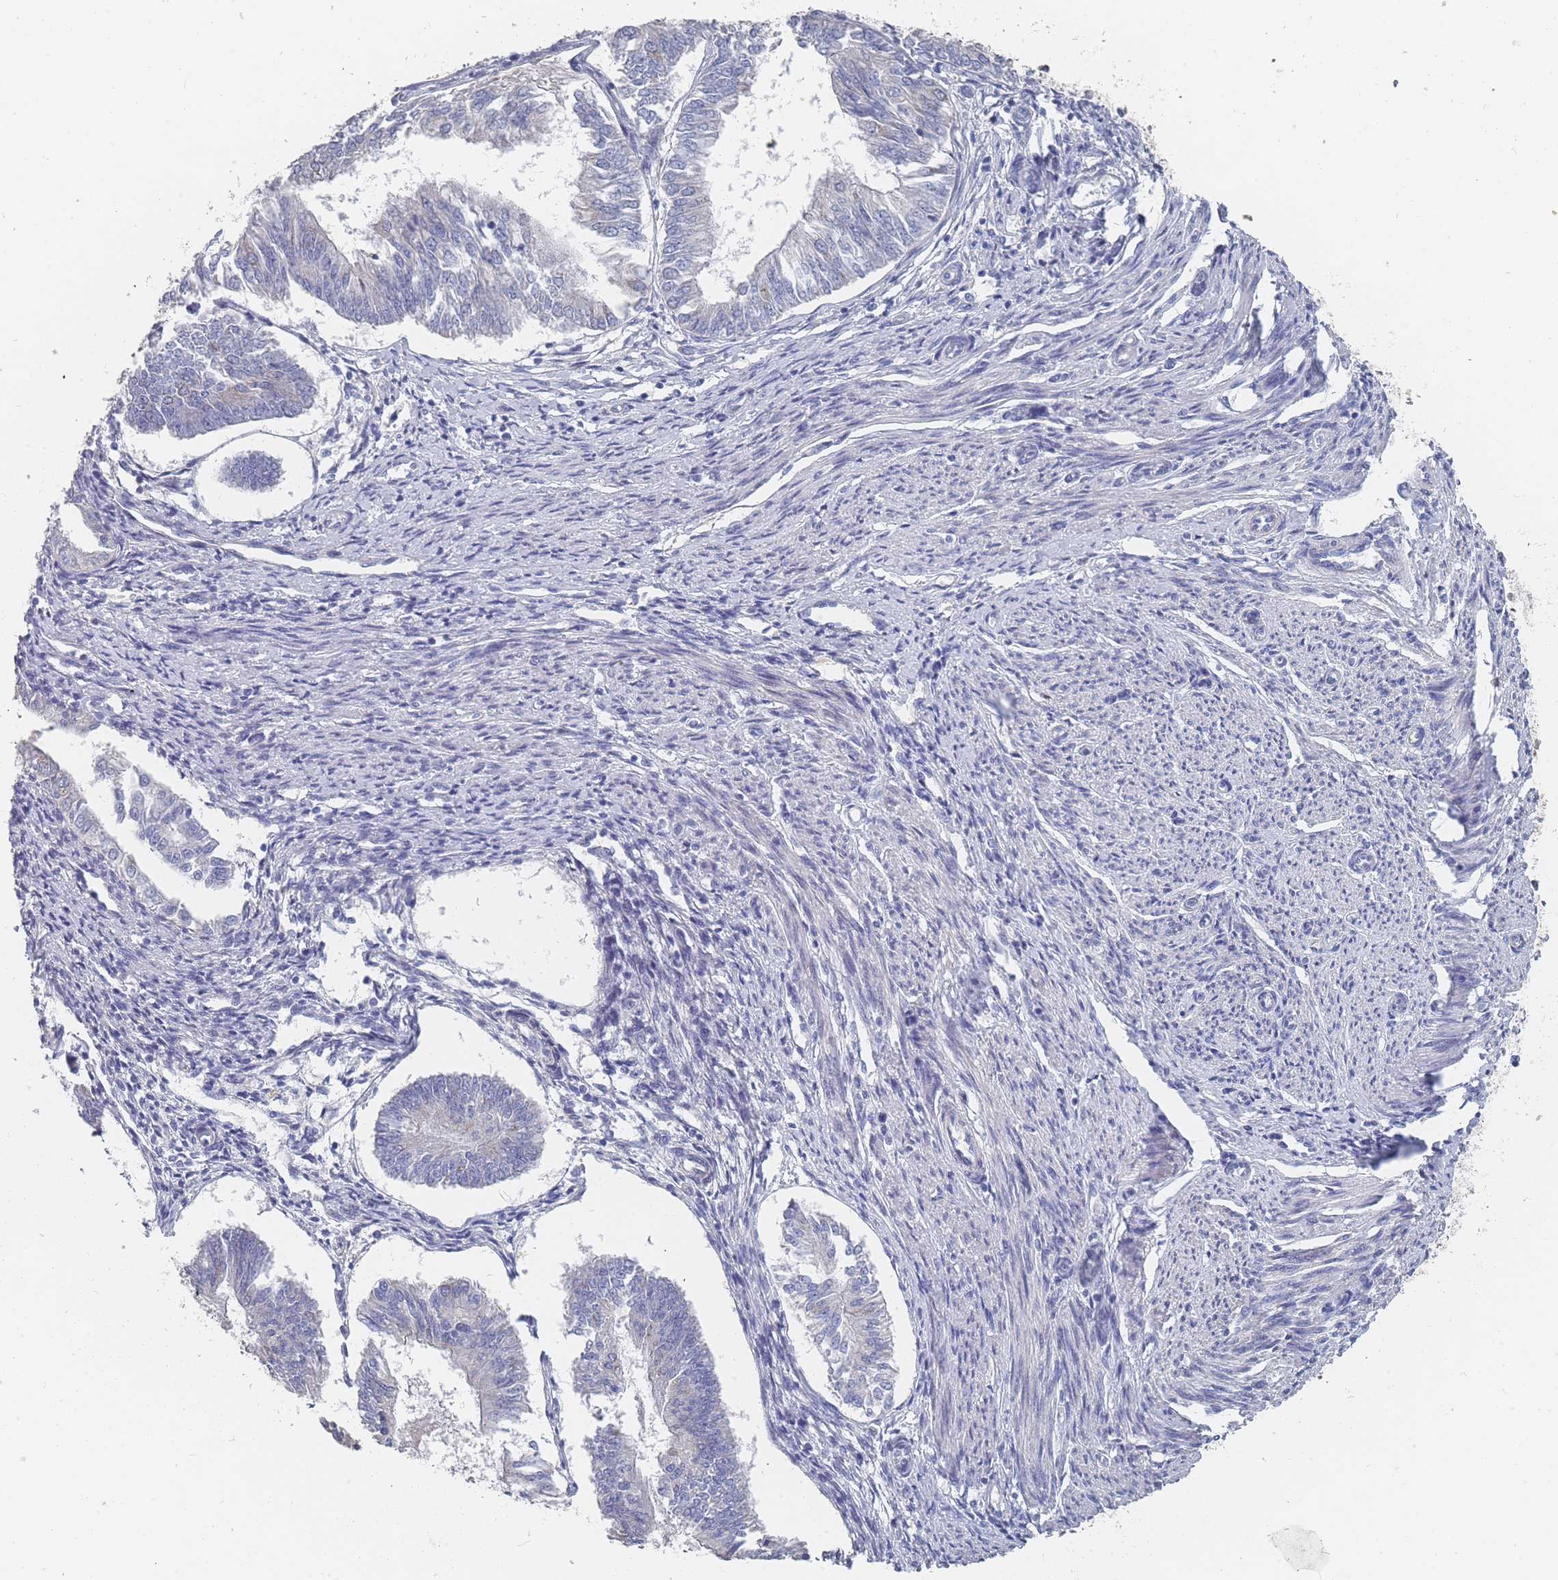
{"staining": {"intensity": "negative", "quantity": "none", "location": "none"}, "tissue": "endometrial cancer", "cell_type": "Tumor cells", "image_type": "cancer", "snomed": [{"axis": "morphology", "description": "Adenocarcinoma, NOS"}, {"axis": "topography", "description": "Endometrium"}], "caption": "High power microscopy micrograph of an immunohistochemistry (IHC) photomicrograph of endometrial cancer, revealing no significant positivity in tumor cells. (DAB (3,3'-diaminobenzidine) immunohistochemistry (IHC) with hematoxylin counter stain).", "gene": "ACAD11", "patient": {"sex": "female", "age": 58}}